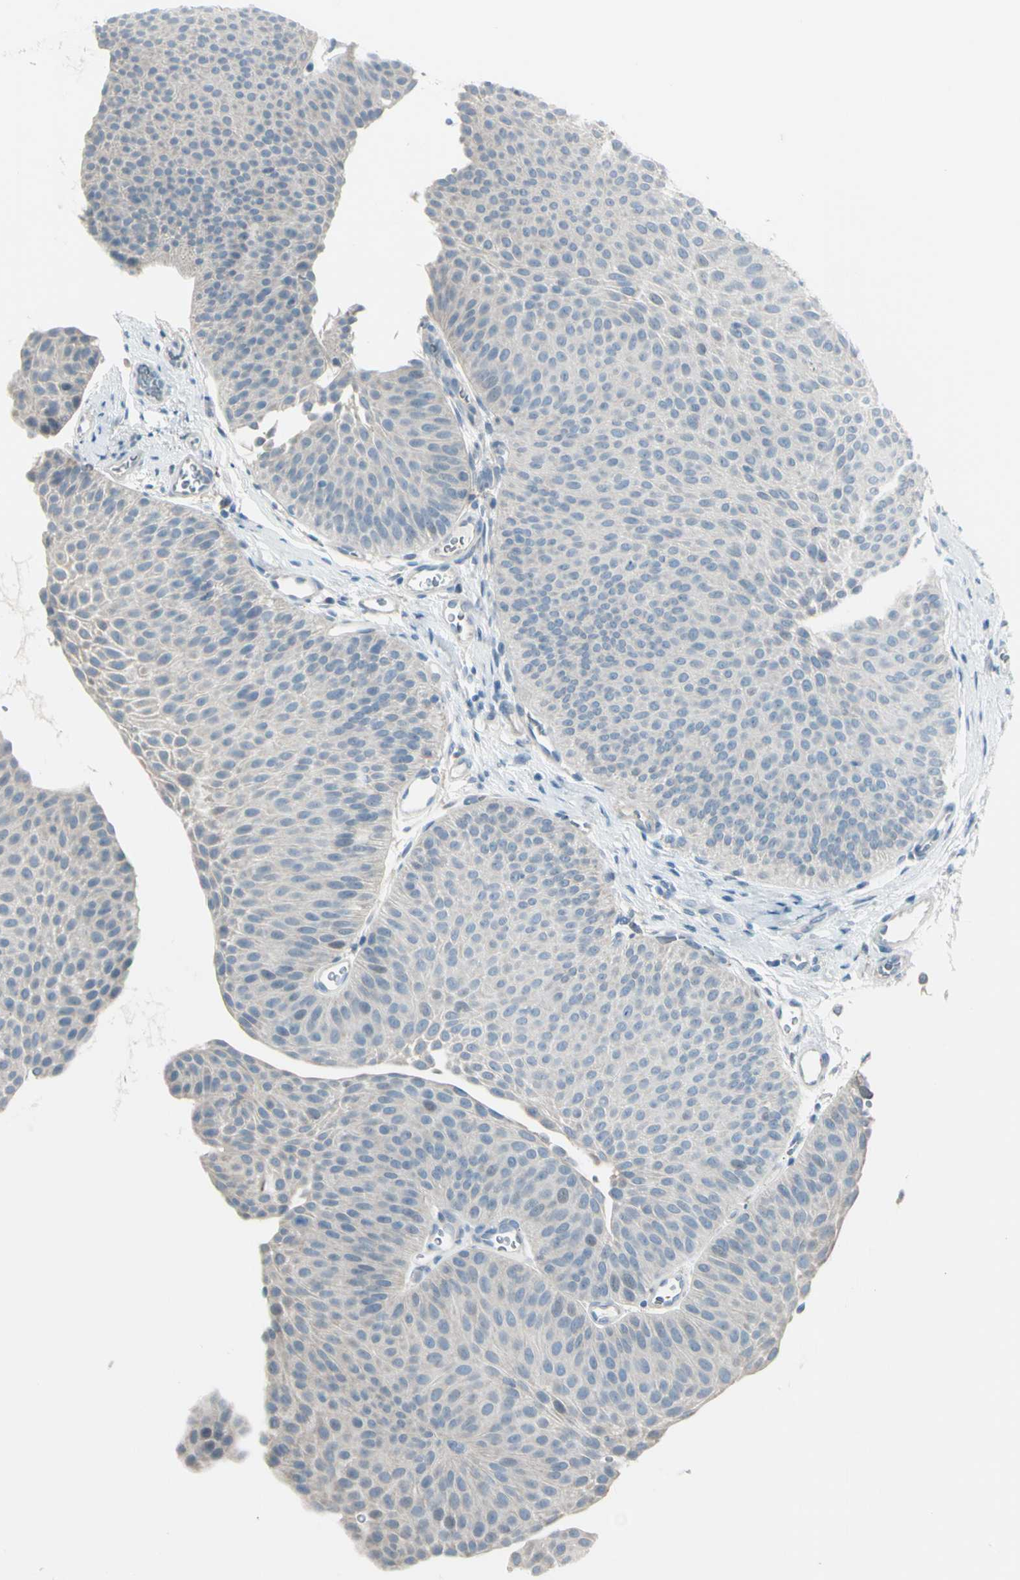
{"staining": {"intensity": "weak", "quantity": "<25%", "location": "cytoplasmic/membranous"}, "tissue": "urothelial cancer", "cell_type": "Tumor cells", "image_type": "cancer", "snomed": [{"axis": "morphology", "description": "Urothelial carcinoma, Low grade"}, {"axis": "topography", "description": "Urinary bladder"}], "caption": "Immunohistochemical staining of human urothelial carcinoma (low-grade) demonstrates no significant staining in tumor cells. (IHC, brightfield microscopy, high magnification).", "gene": "GPR34", "patient": {"sex": "female", "age": 60}}